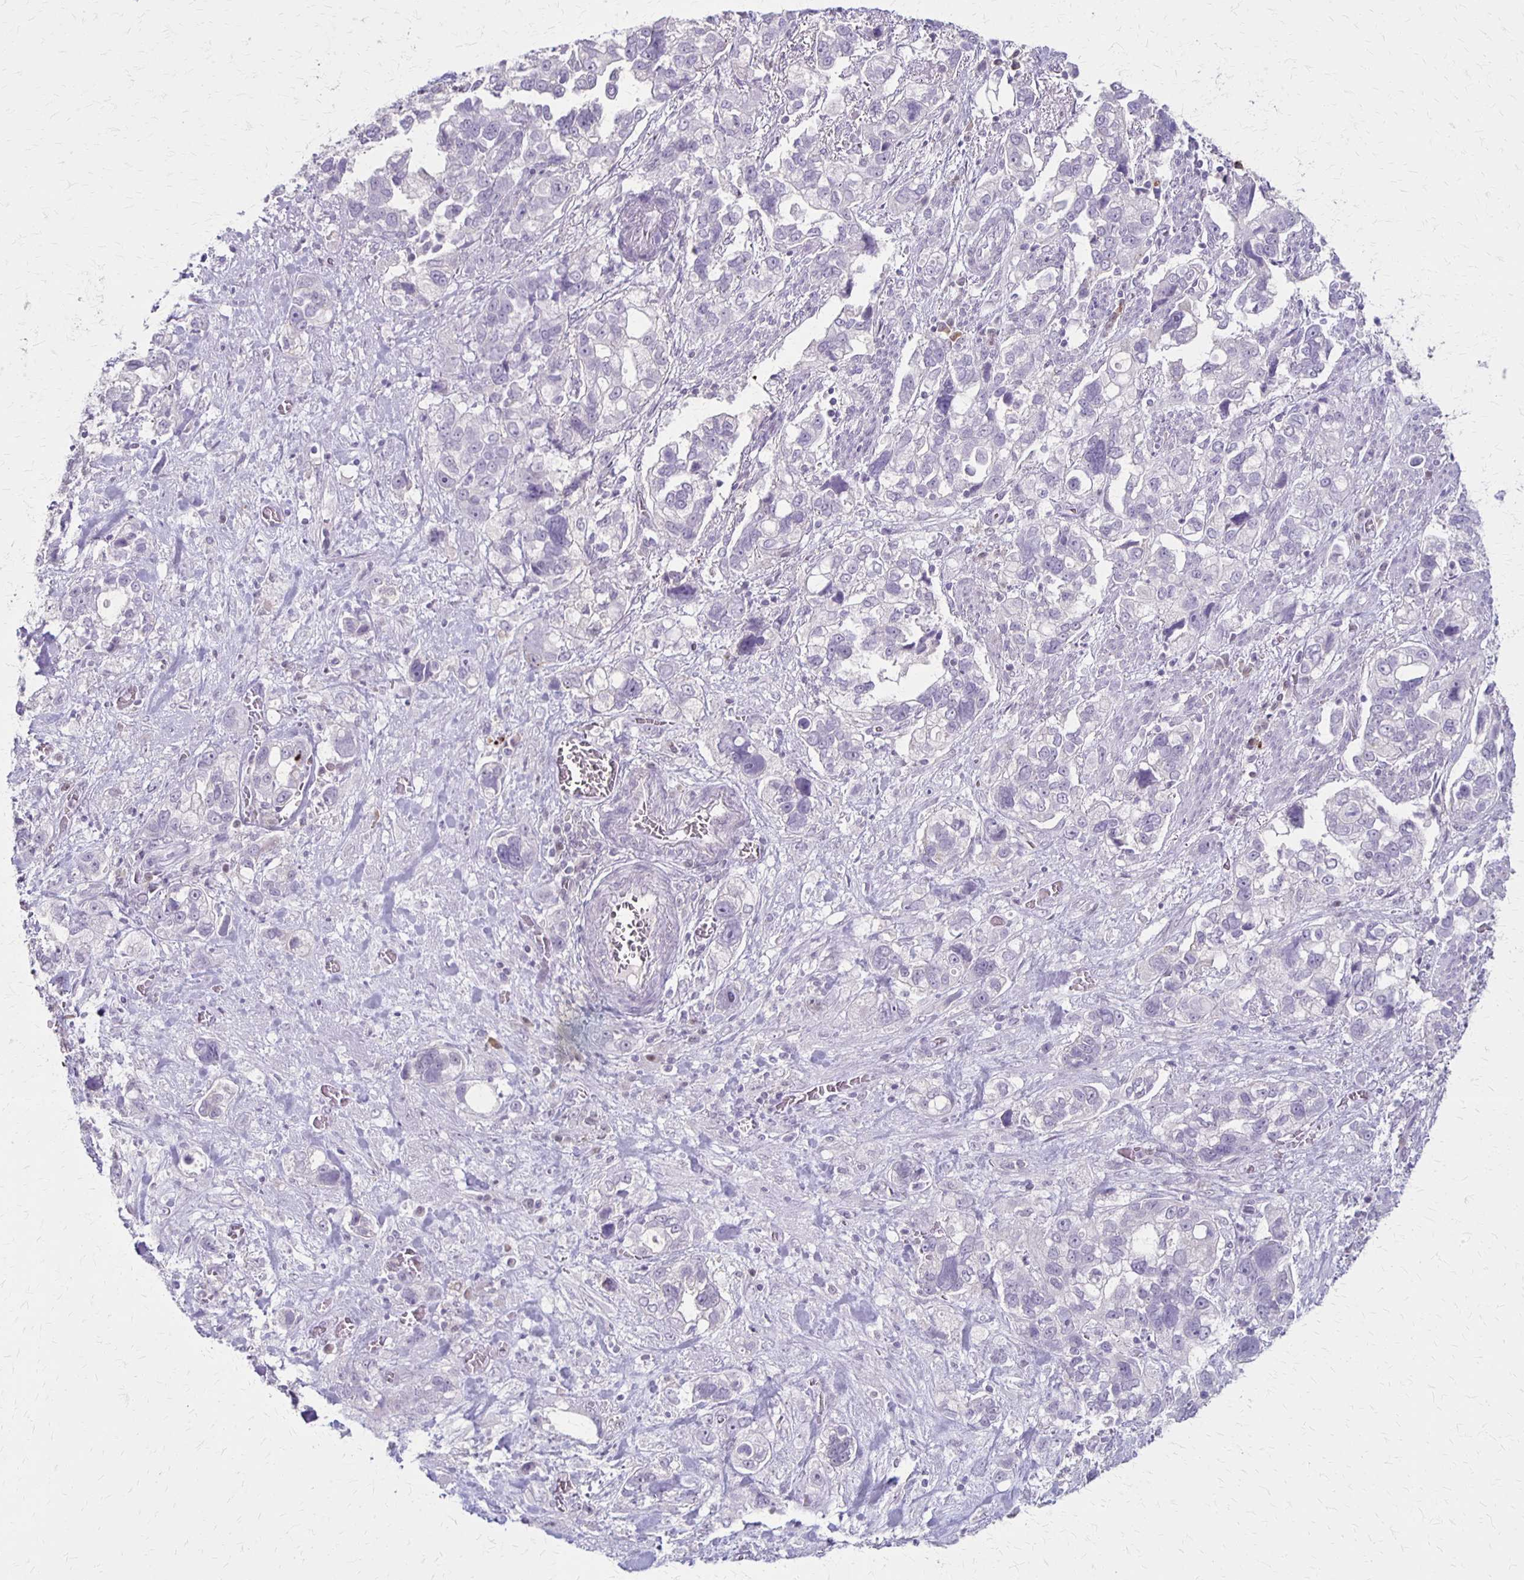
{"staining": {"intensity": "negative", "quantity": "none", "location": "none"}, "tissue": "stomach cancer", "cell_type": "Tumor cells", "image_type": "cancer", "snomed": [{"axis": "morphology", "description": "Adenocarcinoma, NOS"}, {"axis": "topography", "description": "Stomach, upper"}], "caption": "IHC image of neoplastic tissue: human adenocarcinoma (stomach) stained with DAB (3,3'-diaminobenzidine) shows no significant protein staining in tumor cells.", "gene": "SLC35E2B", "patient": {"sex": "female", "age": 81}}